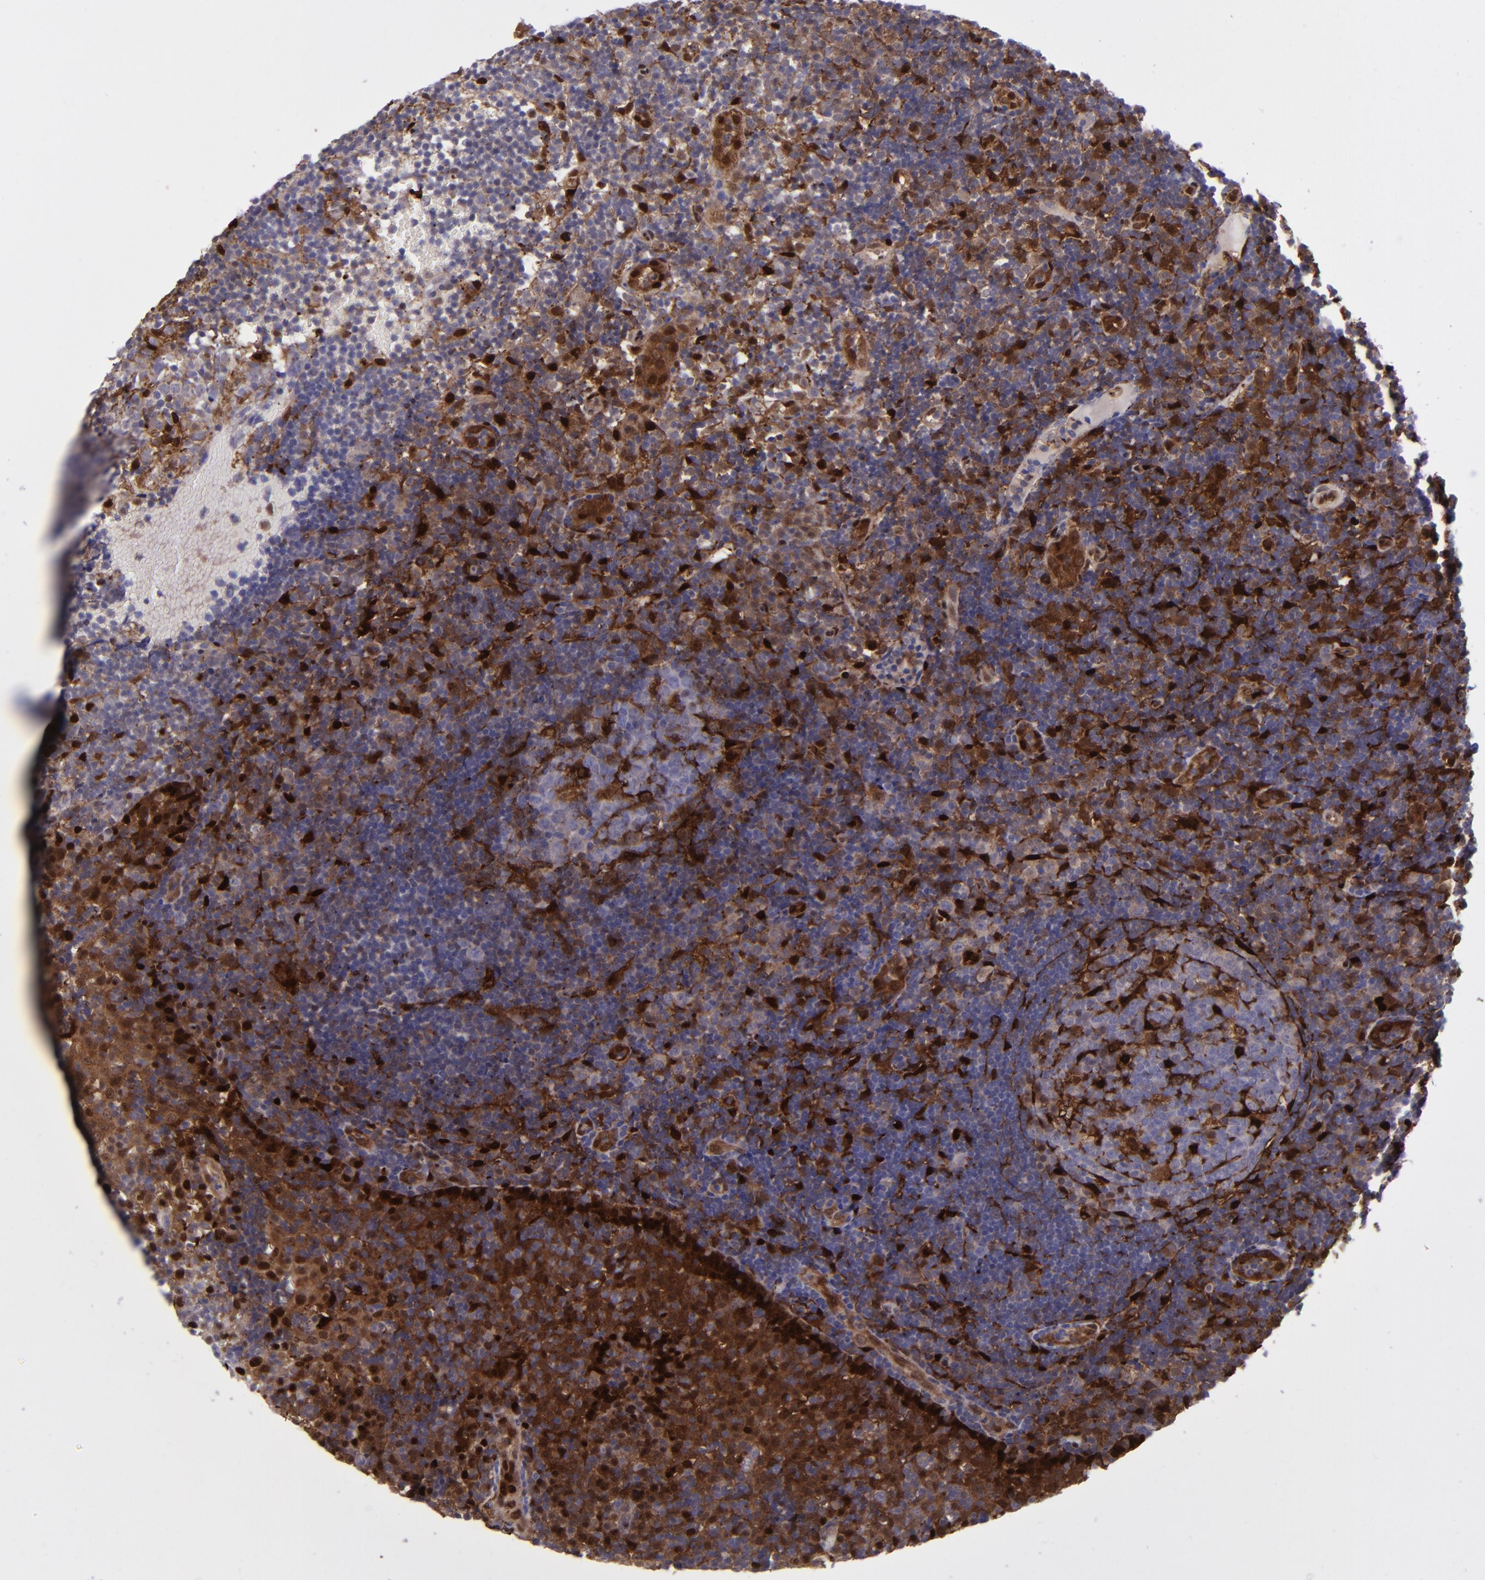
{"staining": {"intensity": "weak", "quantity": ">75%", "location": "cytoplasmic/membranous"}, "tissue": "tonsil", "cell_type": "Germinal center cells", "image_type": "normal", "snomed": [{"axis": "morphology", "description": "Normal tissue, NOS"}, {"axis": "topography", "description": "Tonsil"}], "caption": "Approximately >75% of germinal center cells in unremarkable human tonsil demonstrate weak cytoplasmic/membranous protein expression as visualized by brown immunohistochemical staining.", "gene": "TYMP", "patient": {"sex": "female", "age": 40}}